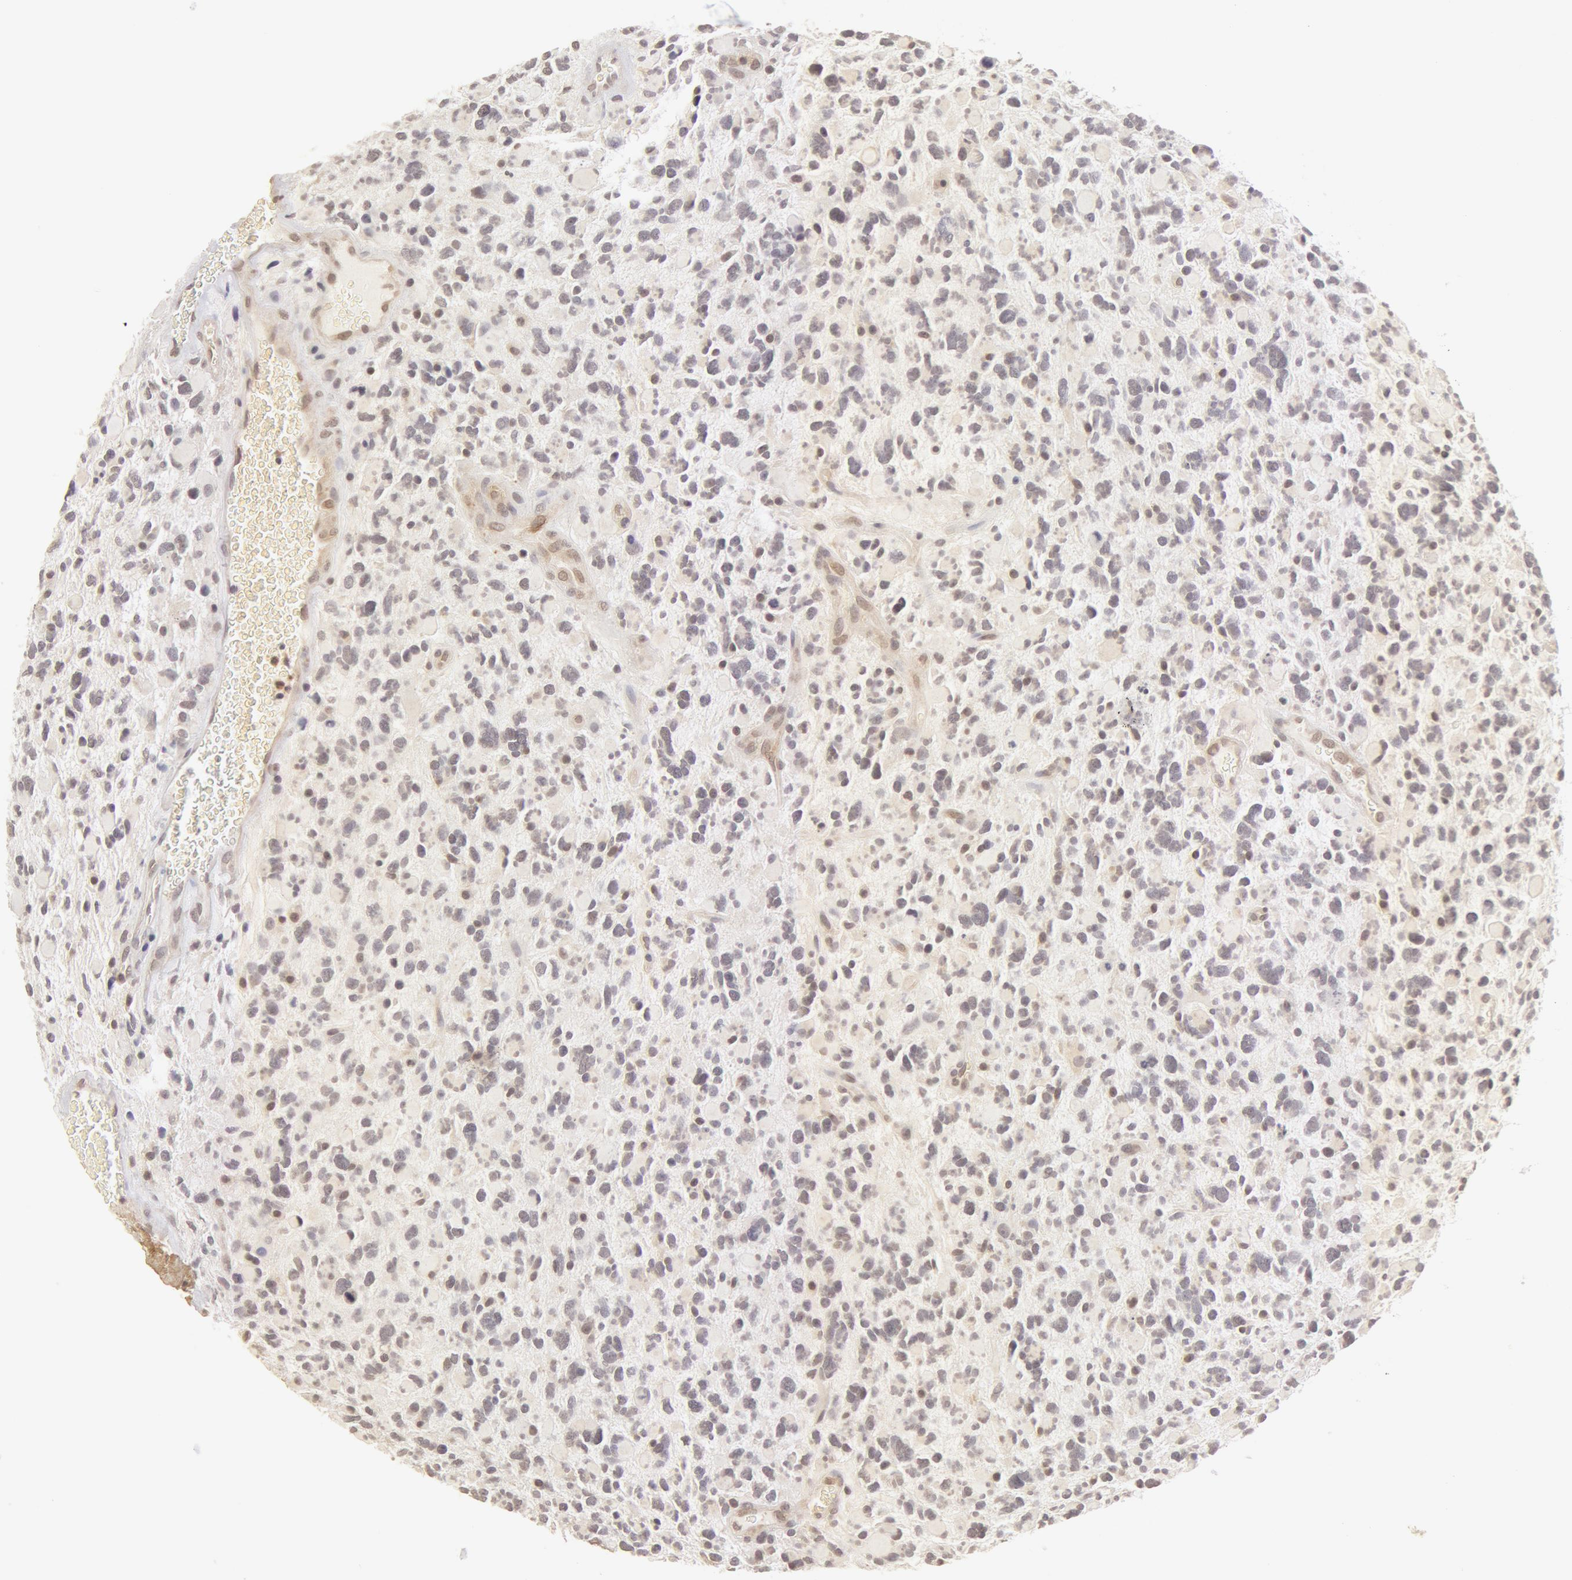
{"staining": {"intensity": "negative", "quantity": "none", "location": "none"}, "tissue": "glioma", "cell_type": "Tumor cells", "image_type": "cancer", "snomed": [{"axis": "morphology", "description": "Glioma, malignant, High grade"}, {"axis": "topography", "description": "Brain"}], "caption": "There is no significant positivity in tumor cells of glioma.", "gene": "ADAM10", "patient": {"sex": "female", "age": 37}}